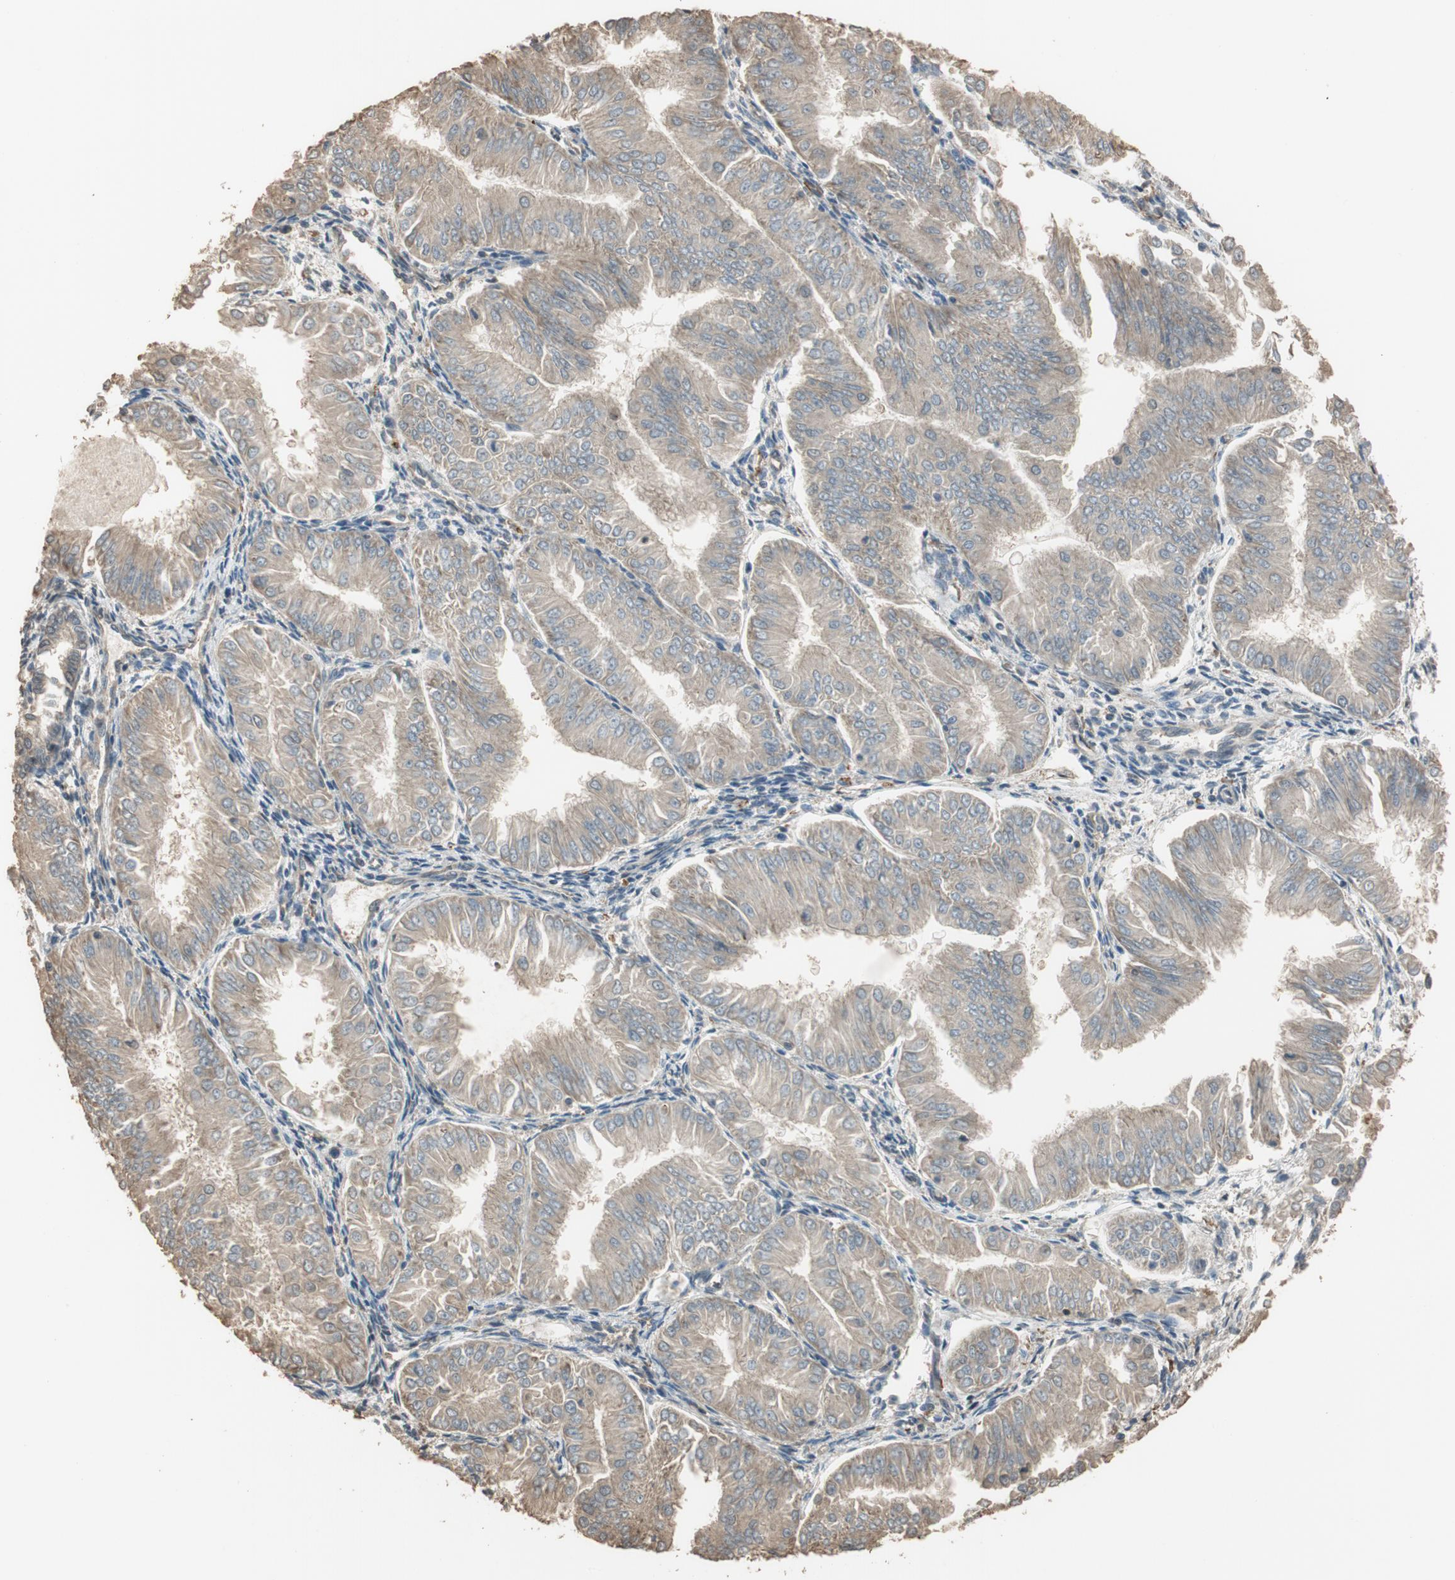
{"staining": {"intensity": "weak", "quantity": ">75%", "location": "cytoplasmic/membranous"}, "tissue": "endometrial cancer", "cell_type": "Tumor cells", "image_type": "cancer", "snomed": [{"axis": "morphology", "description": "Adenocarcinoma, NOS"}, {"axis": "topography", "description": "Endometrium"}], "caption": "The immunohistochemical stain highlights weak cytoplasmic/membranous expression in tumor cells of endometrial adenocarcinoma tissue. (Stains: DAB (3,3'-diaminobenzidine) in brown, nuclei in blue, Microscopy: brightfield microscopy at high magnification).", "gene": "MST1R", "patient": {"sex": "female", "age": 53}}